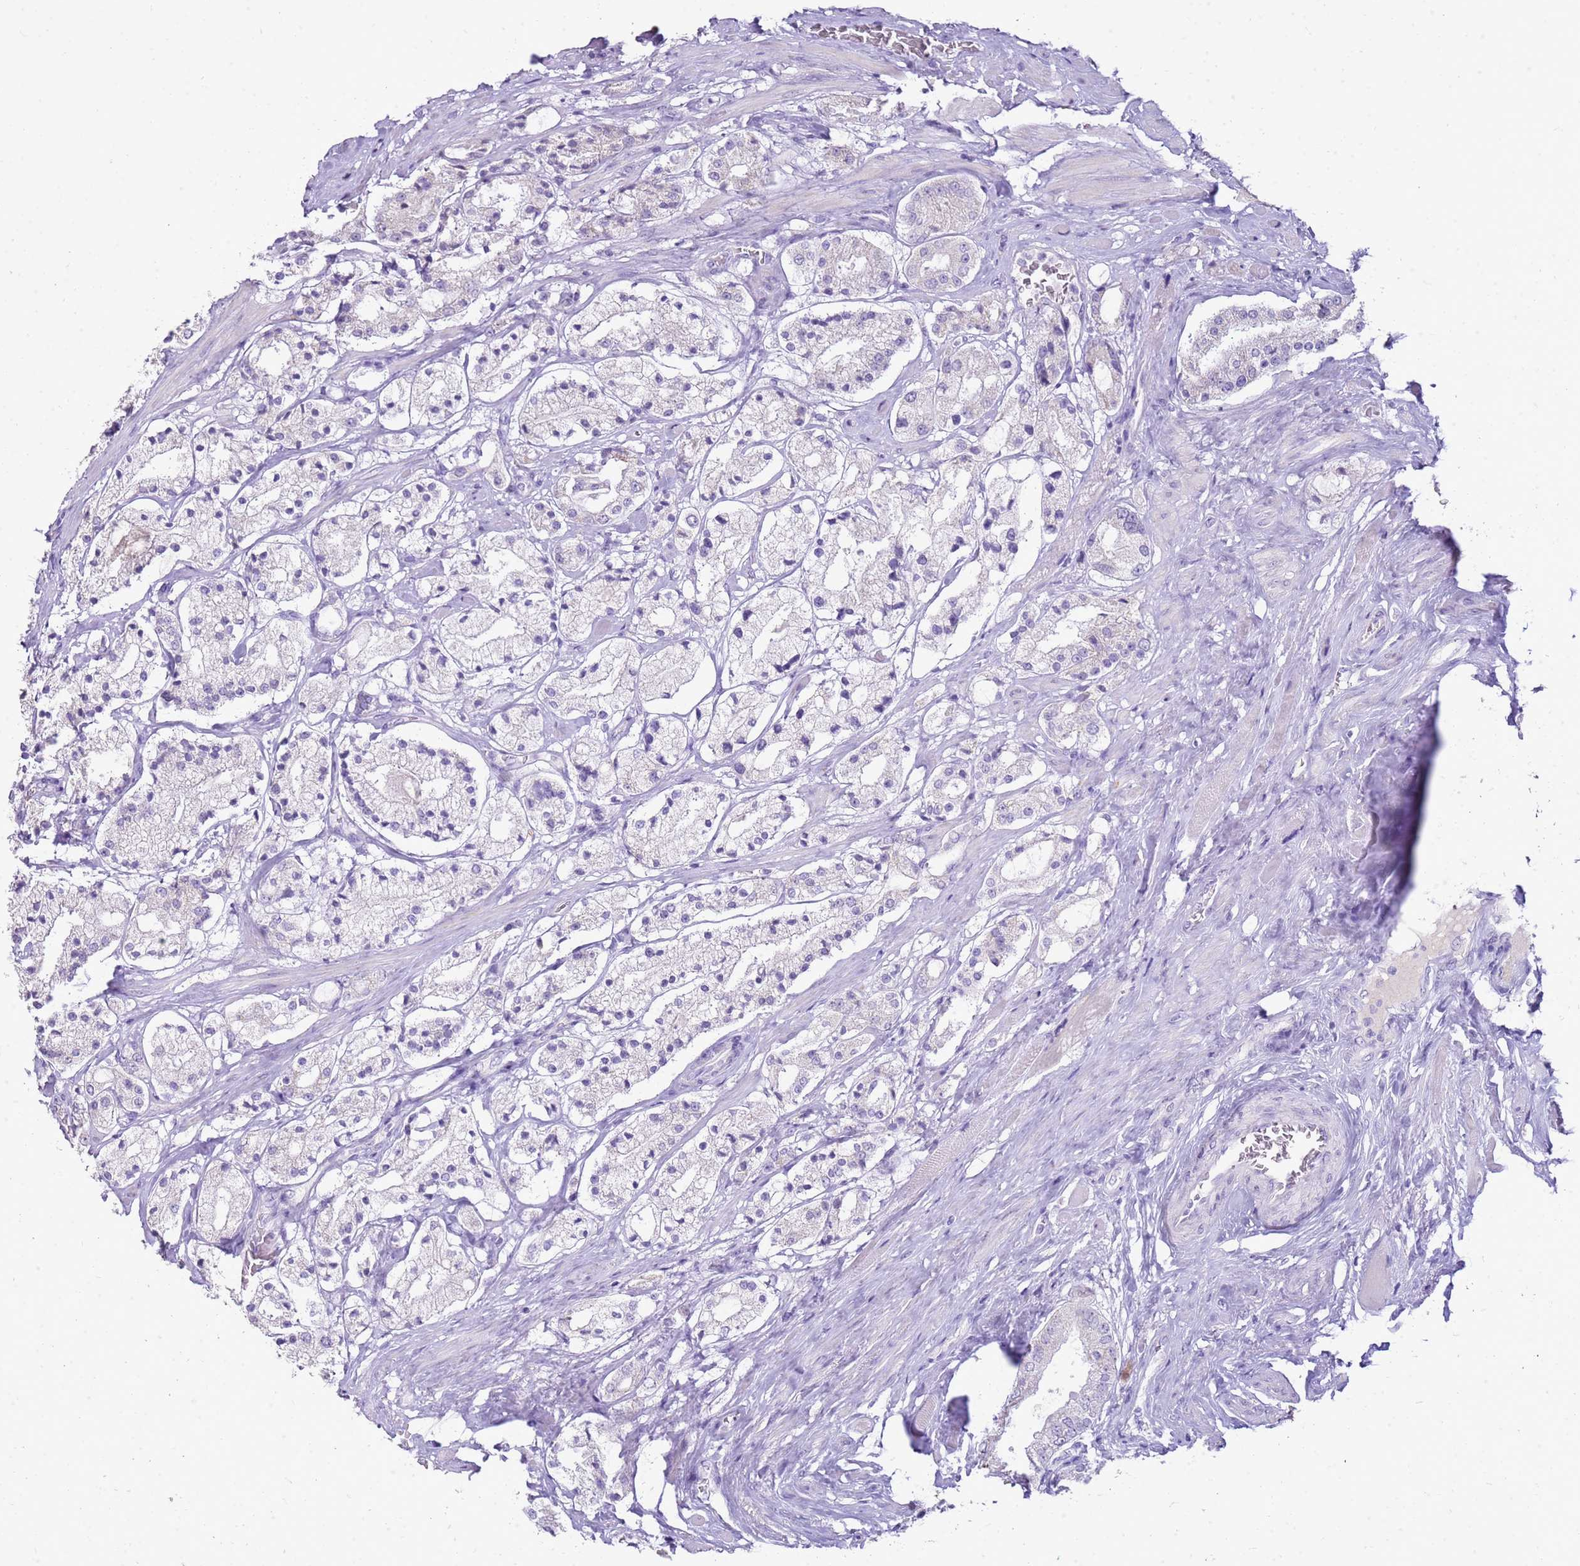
{"staining": {"intensity": "negative", "quantity": "none", "location": "none"}, "tissue": "prostate cancer", "cell_type": "Tumor cells", "image_type": "cancer", "snomed": [{"axis": "morphology", "description": "Adenocarcinoma, High grade"}, {"axis": "topography", "description": "Prostate"}], "caption": "Photomicrograph shows no protein expression in tumor cells of prostate cancer (high-grade adenocarcinoma) tissue.", "gene": "FABP2", "patient": {"sex": "male", "age": 64}}